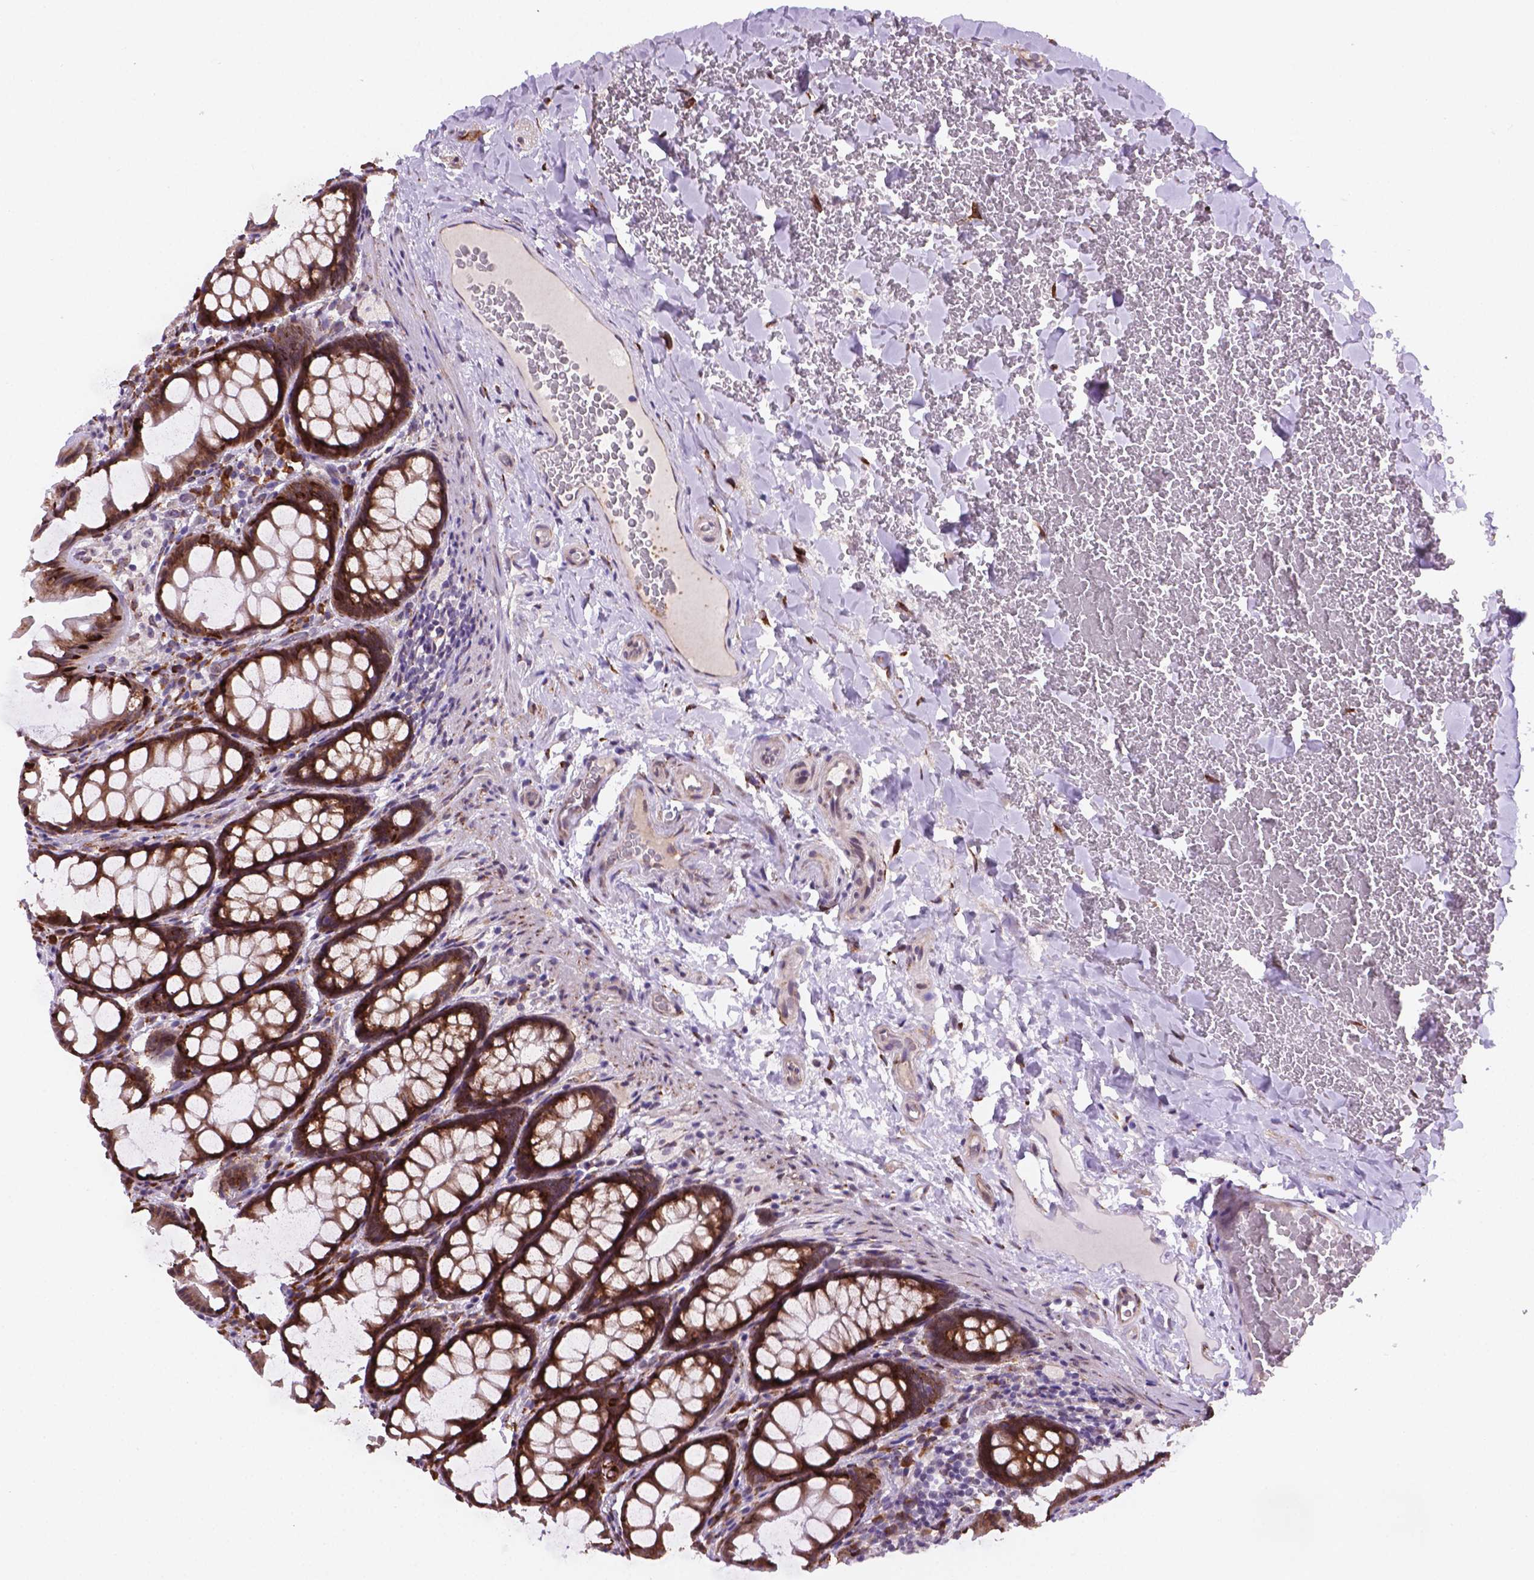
{"staining": {"intensity": "moderate", "quantity": "25%-75%", "location": "cytoplasmic/membranous"}, "tissue": "colon", "cell_type": "Endothelial cells", "image_type": "normal", "snomed": [{"axis": "morphology", "description": "Normal tissue, NOS"}, {"axis": "topography", "description": "Colon"}], "caption": "Immunohistochemistry (IHC) staining of normal colon, which displays medium levels of moderate cytoplasmic/membranous staining in approximately 25%-75% of endothelial cells indicating moderate cytoplasmic/membranous protein expression. The staining was performed using DAB (brown) for protein detection and nuclei were counterstained in hematoxylin (blue).", "gene": "FNIP1", "patient": {"sex": "male", "age": 47}}